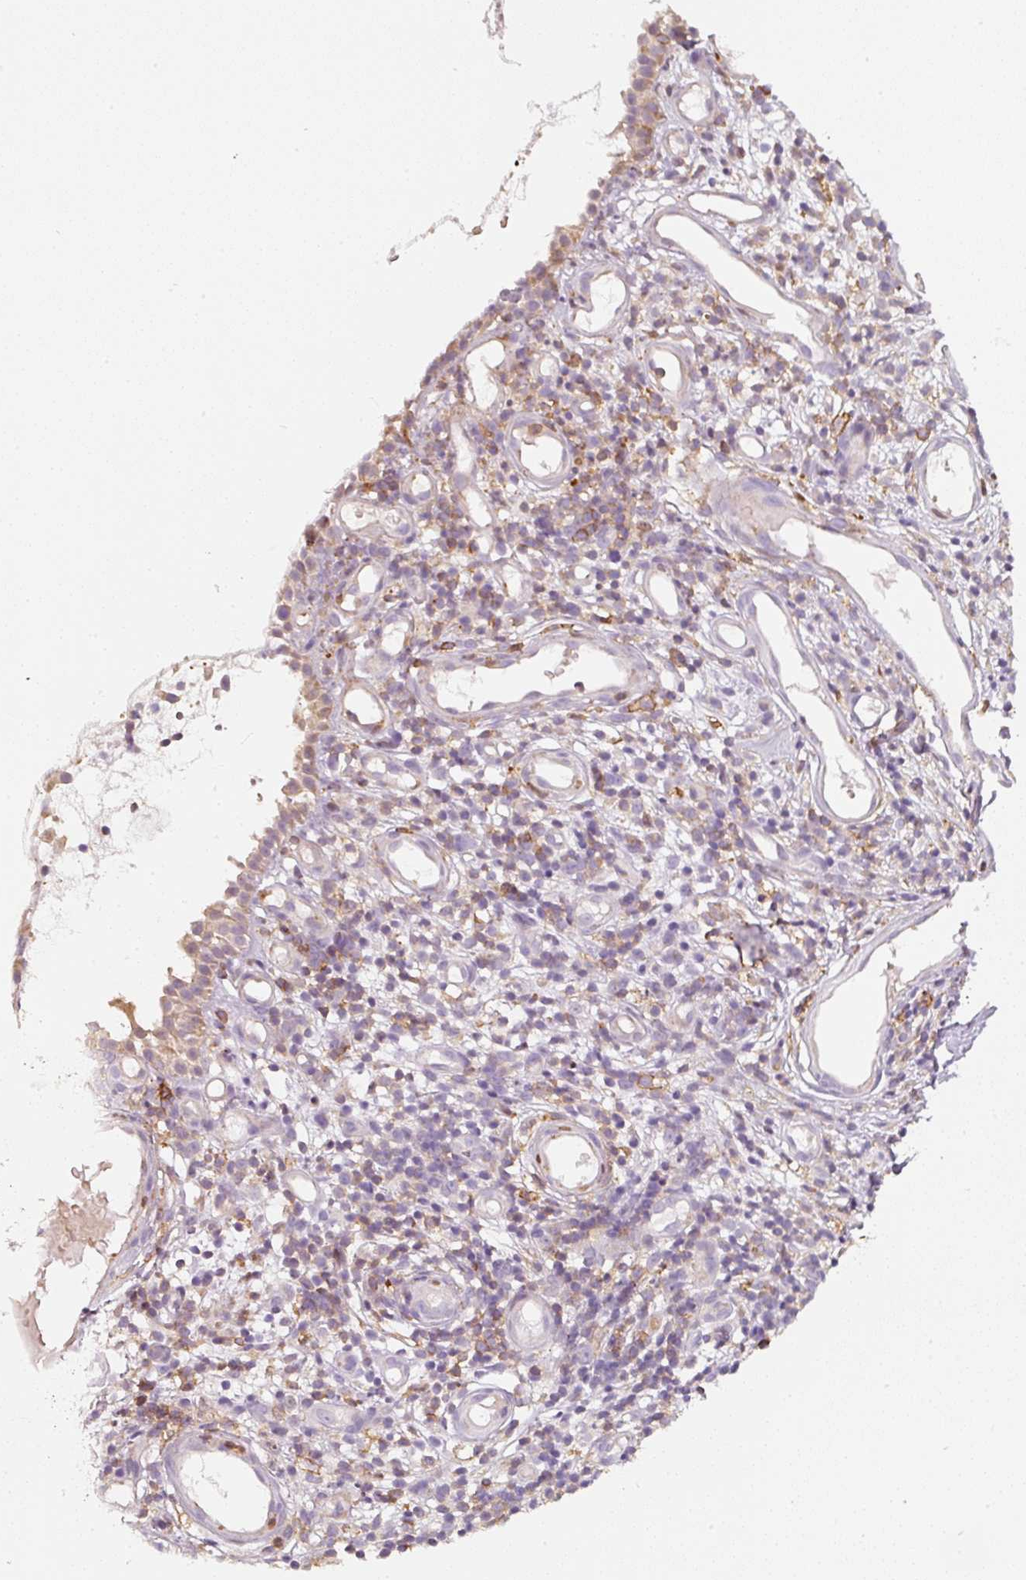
{"staining": {"intensity": "weak", "quantity": ">75%", "location": "cytoplasmic/membranous"}, "tissue": "nasopharynx", "cell_type": "Respiratory epithelial cells", "image_type": "normal", "snomed": [{"axis": "morphology", "description": "Normal tissue, NOS"}, {"axis": "morphology", "description": "Inflammation, NOS"}, {"axis": "topography", "description": "Nasopharynx"}], "caption": "Immunohistochemical staining of benign nasopharynx shows weak cytoplasmic/membranous protein staining in approximately >75% of respiratory epithelial cells. Ihc stains the protein in brown and the nuclei are stained blue.", "gene": "IQGAP2", "patient": {"sex": "male", "age": 54}}